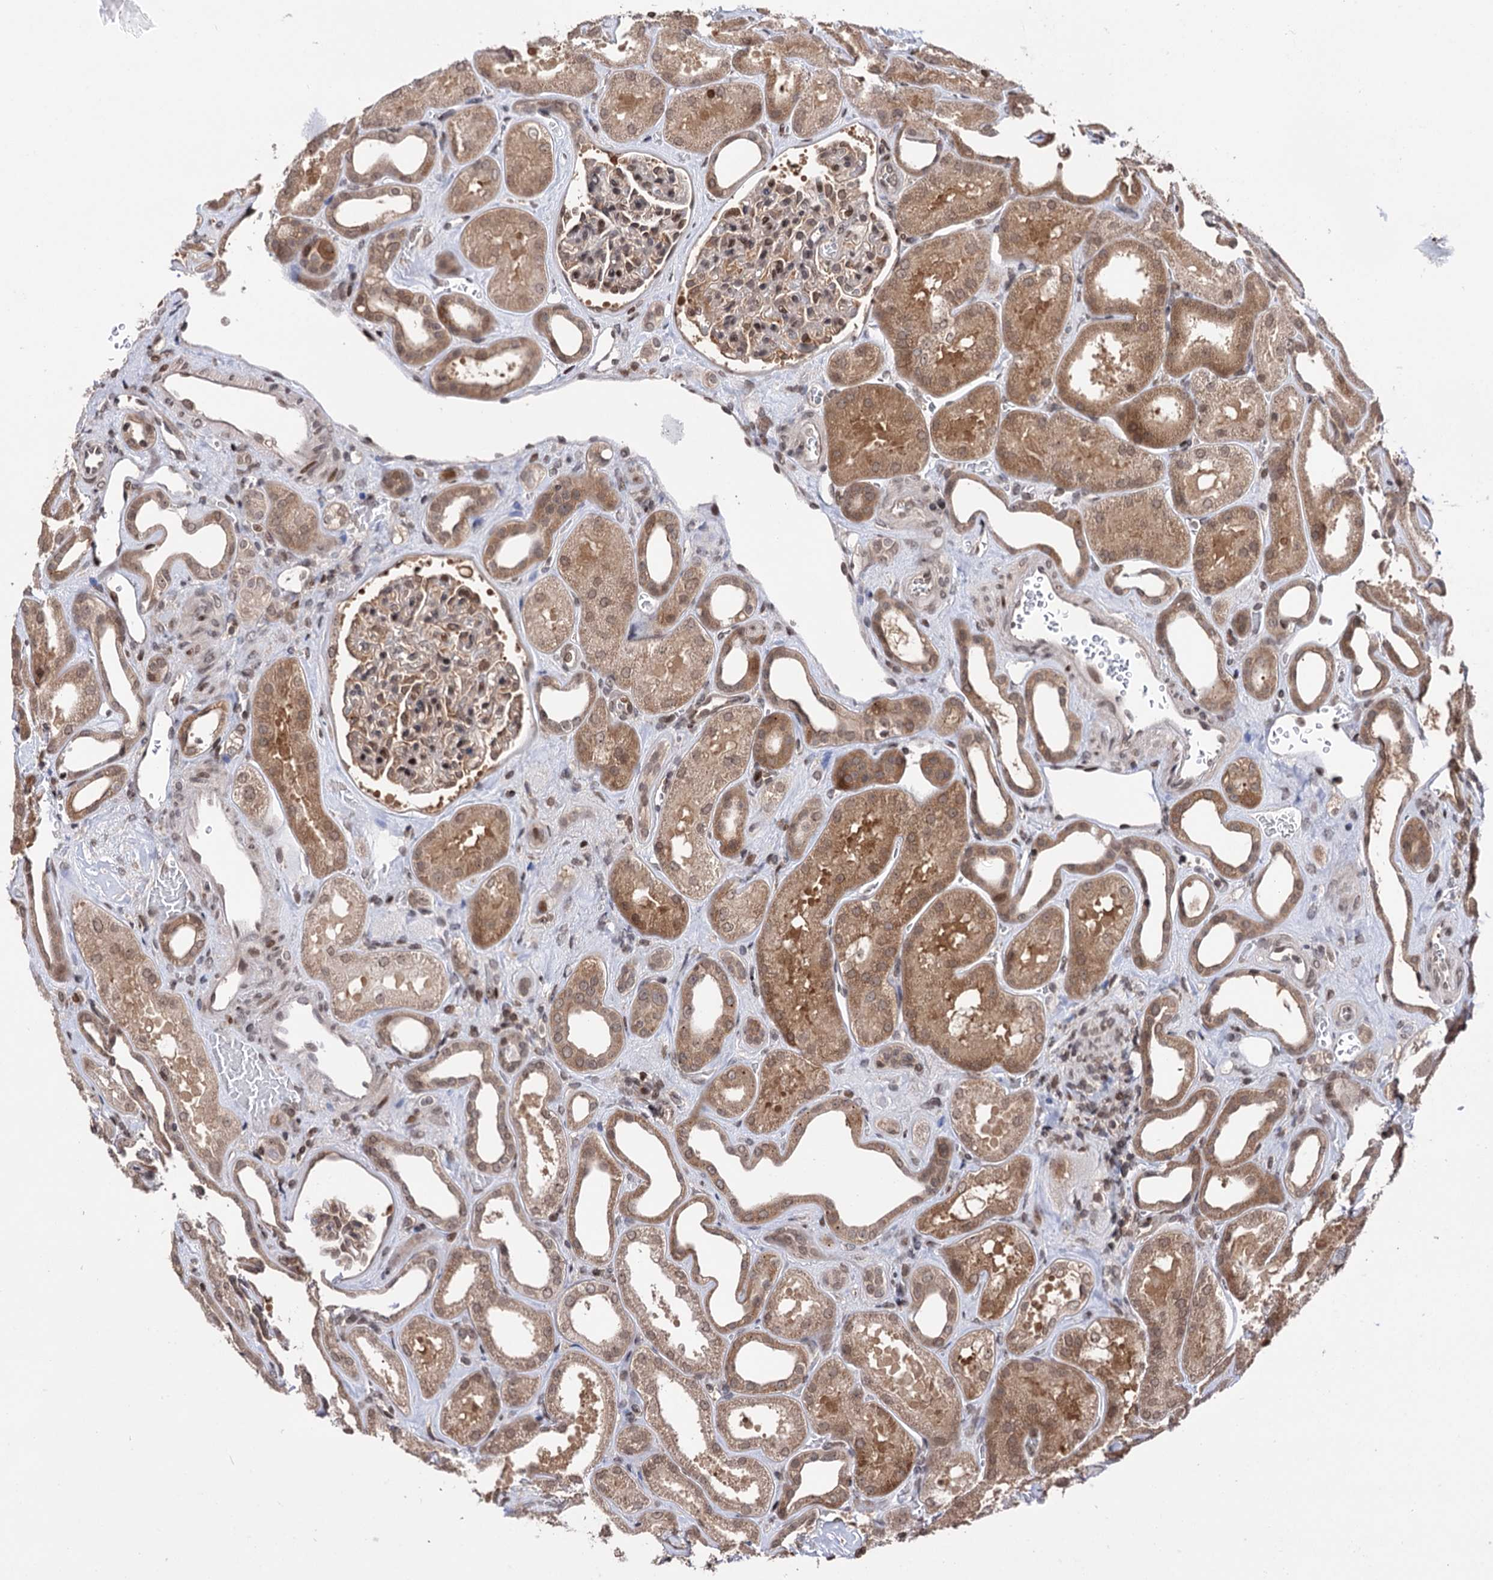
{"staining": {"intensity": "weak", "quantity": "25%-75%", "location": "nuclear"}, "tissue": "kidney", "cell_type": "Cells in glomeruli", "image_type": "normal", "snomed": [{"axis": "morphology", "description": "Normal tissue, NOS"}, {"axis": "morphology", "description": "Adenocarcinoma, NOS"}, {"axis": "topography", "description": "Kidney"}], "caption": "This is an image of immunohistochemistry staining of benign kidney, which shows weak positivity in the nuclear of cells in glomeruli.", "gene": "CCDC77", "patient": {"sex": "female", "age": 68}}